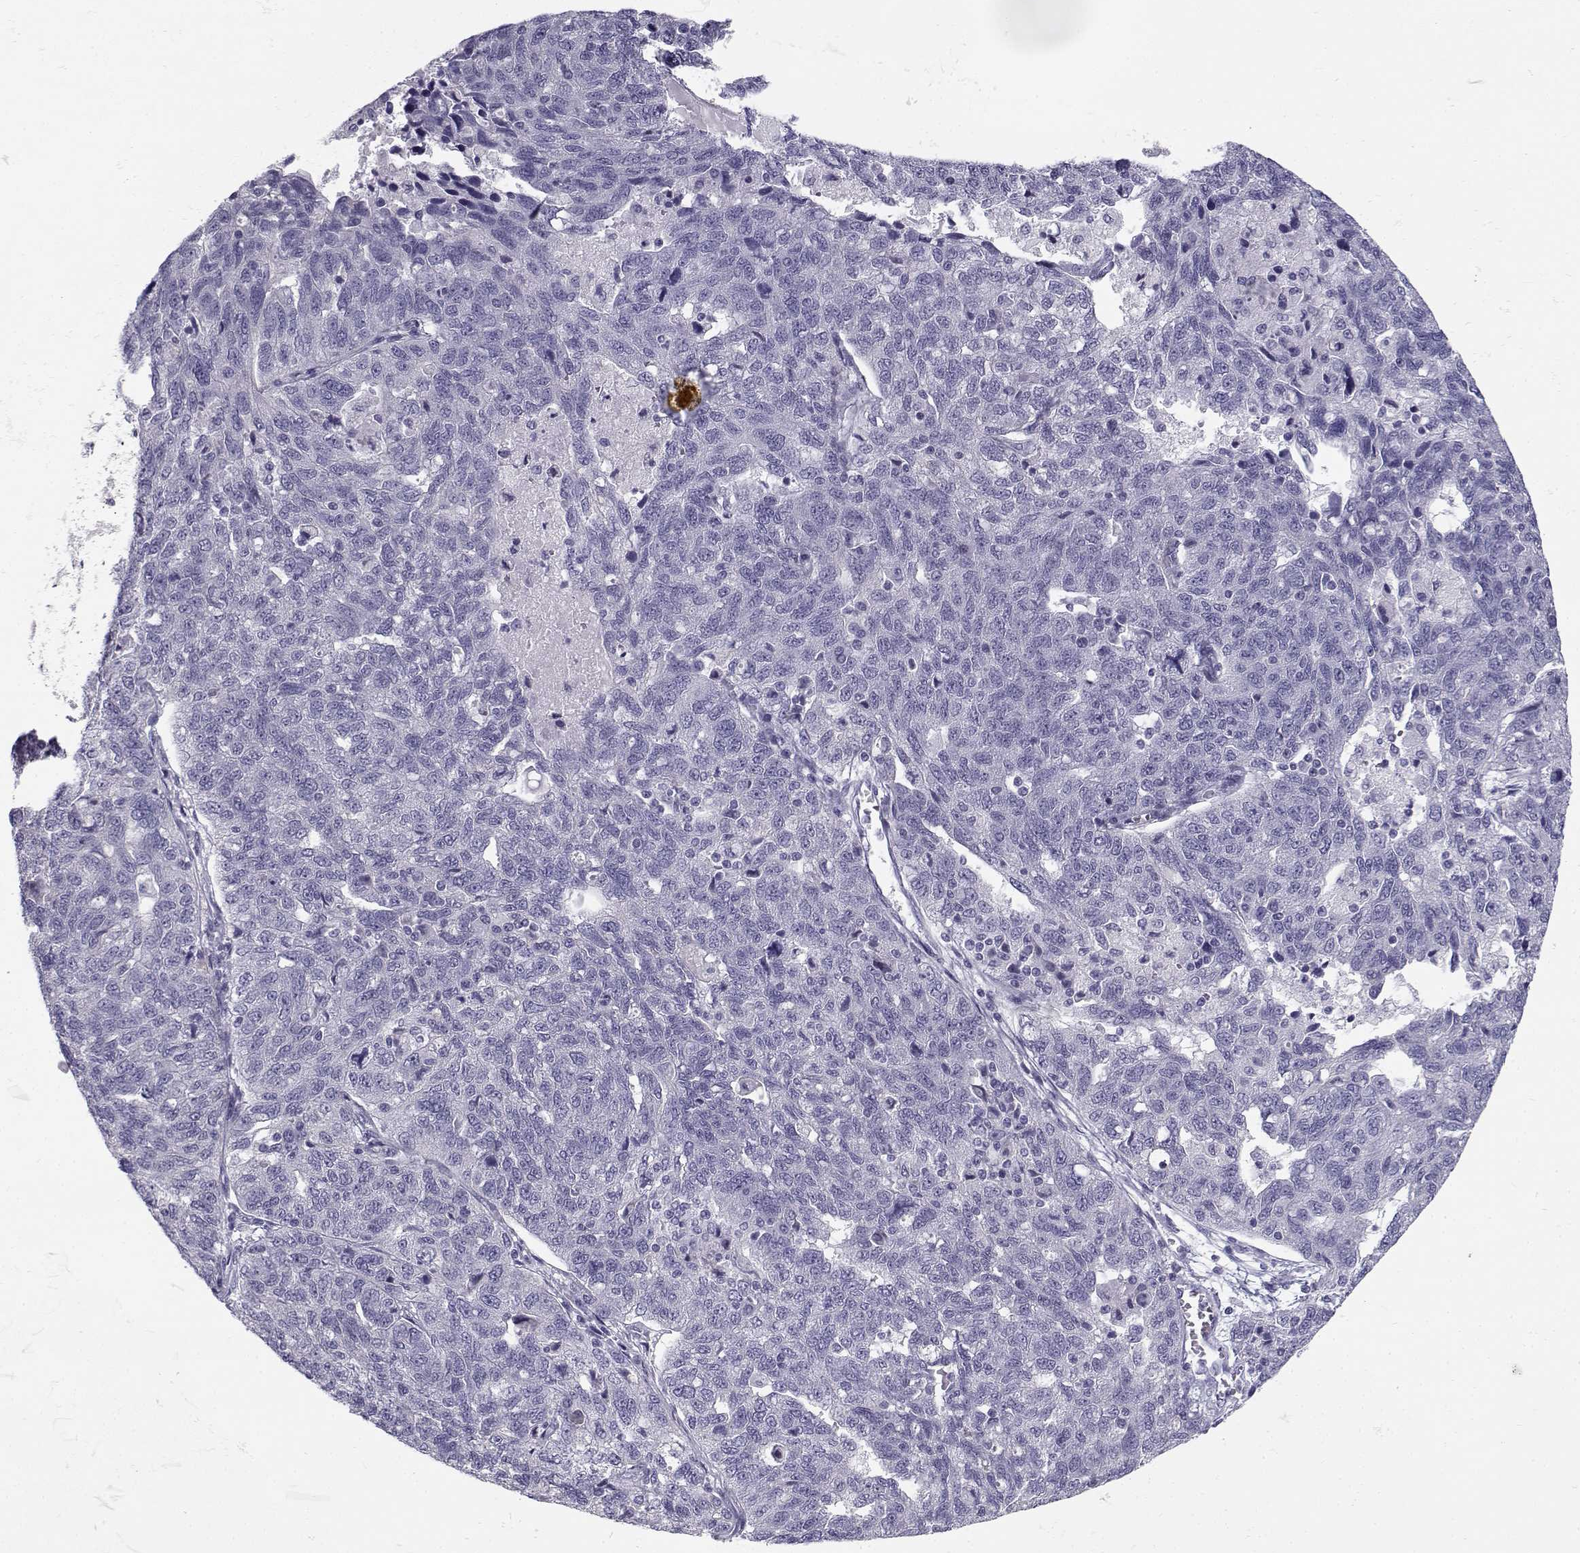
{"staining": {"intensity": "negative", "quantity": "none", "location": "none"}, "tissue": "ovarian cancer", "cell_type": "Tumor cells", "image_type": "cancer", "snomed": [{"axis": "morphology", "description": "Cystadenocarcinoma, serous, NOS"}, {"axis": "topography", "description": "Ovary"}], "caption": "A photomicrograph of ovarian cancer (serous cystadenocarcinoma) stained for a protein reveals no brown staining in tumor cells.", "gene": "CREB3L3", "patient": {"sex": "female", "age": 71}}